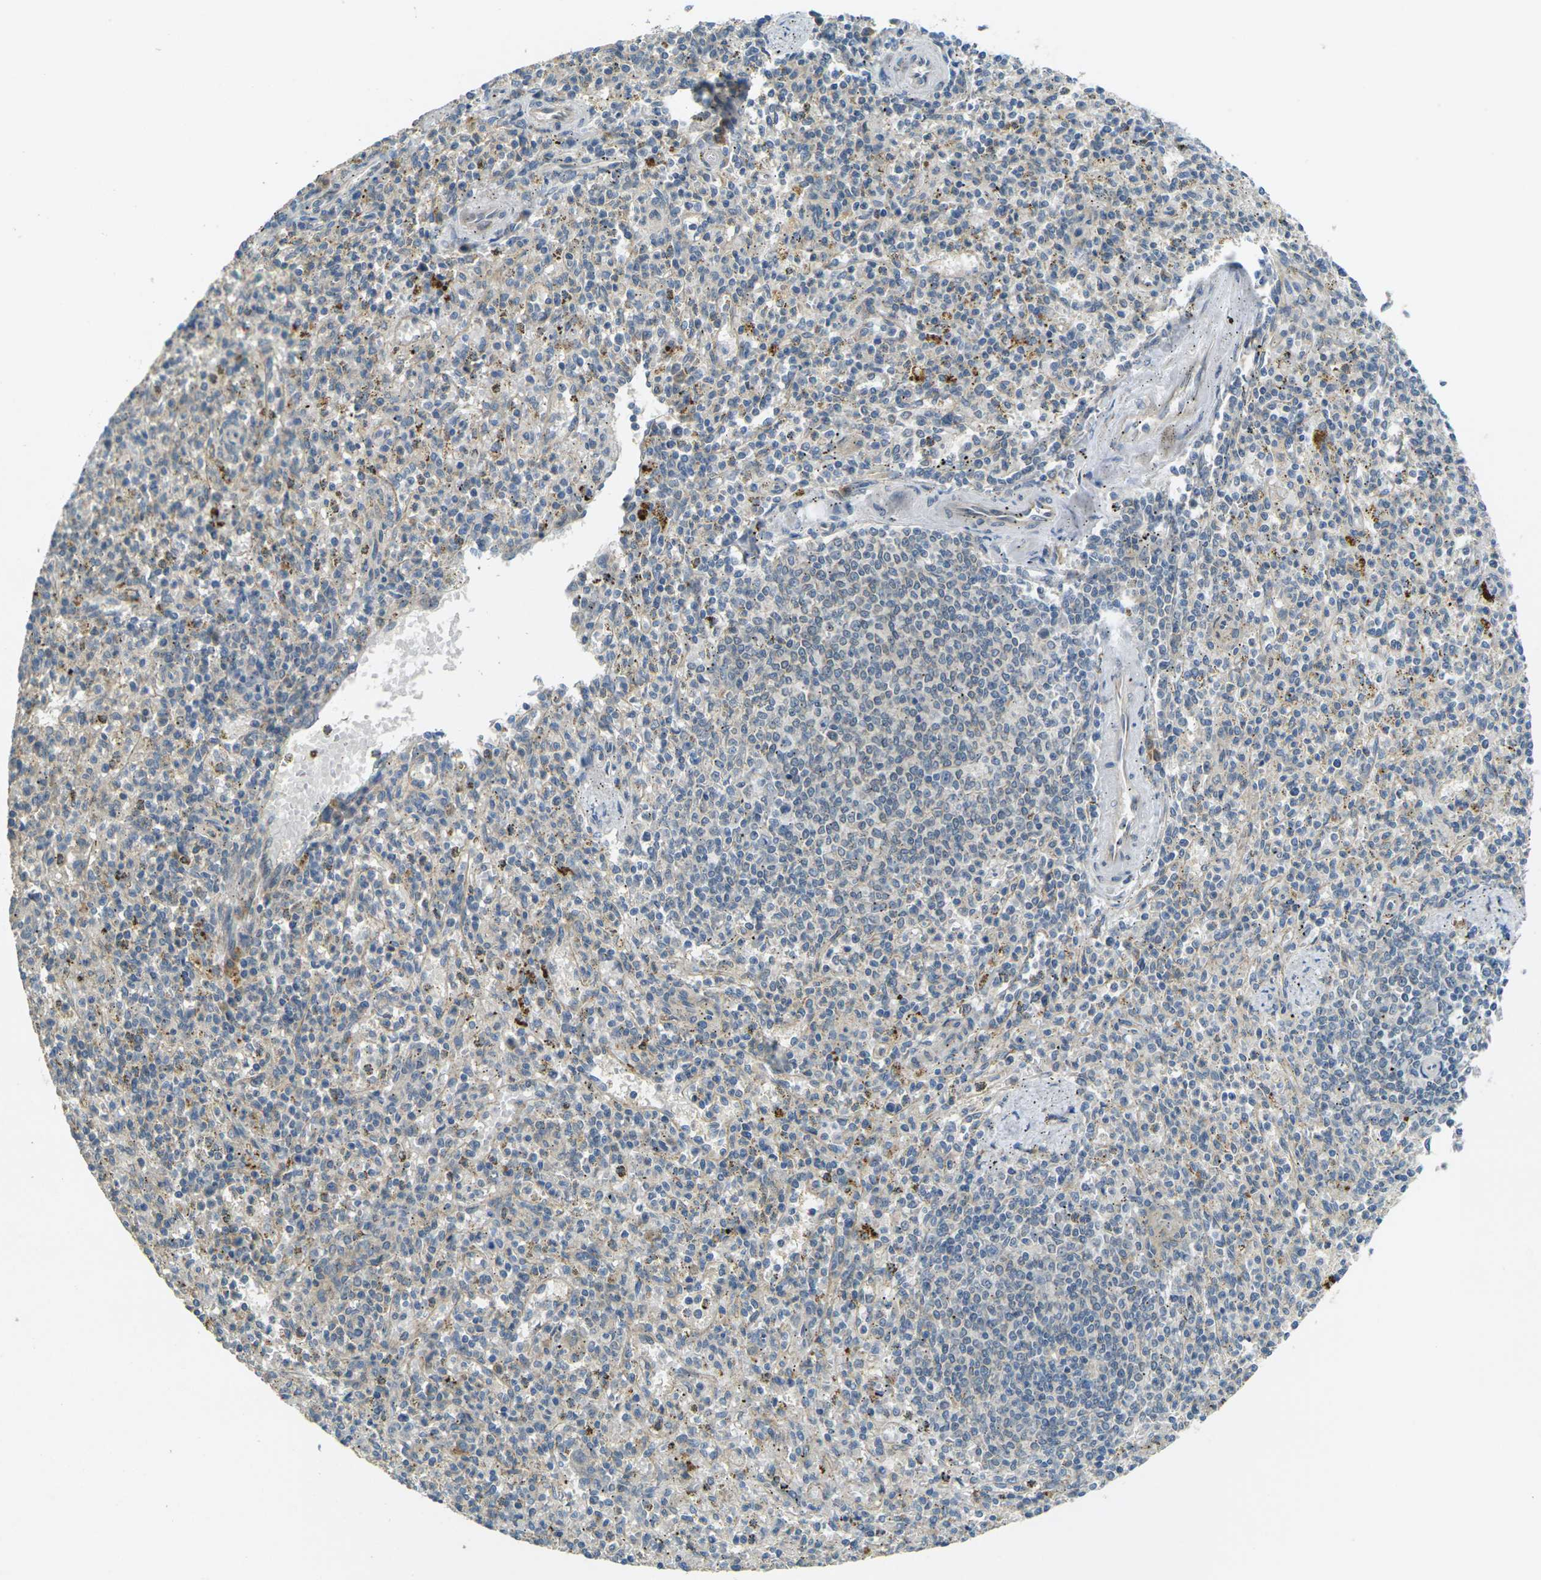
{"staining": {"intensity": "moderate", "quantity": "<25%", "location": "cytoplasmic/membranous"}, "tissue": "spleen", "cell_type": "Cells in red pulp", "image_type": "normal", "snomed": [{"axis": "morphology", "description": "Normal tissue, NOS"}, {"axis": "topography", "description": "Spleen"}], "caption": "DAB (3,3'-diaminobenzidine) immunohistochemical staining of unremarkable spleen displays moderate cytoplasmic/membranous protein staining in approximately <25% of cells in red pulp. (DAB (3,3'-diaminobenzidine) = brown stain, brightfield microscopy at high magnification).", "gene": "RHBDD1", "patient": {"sex": "male", "age": 72}}